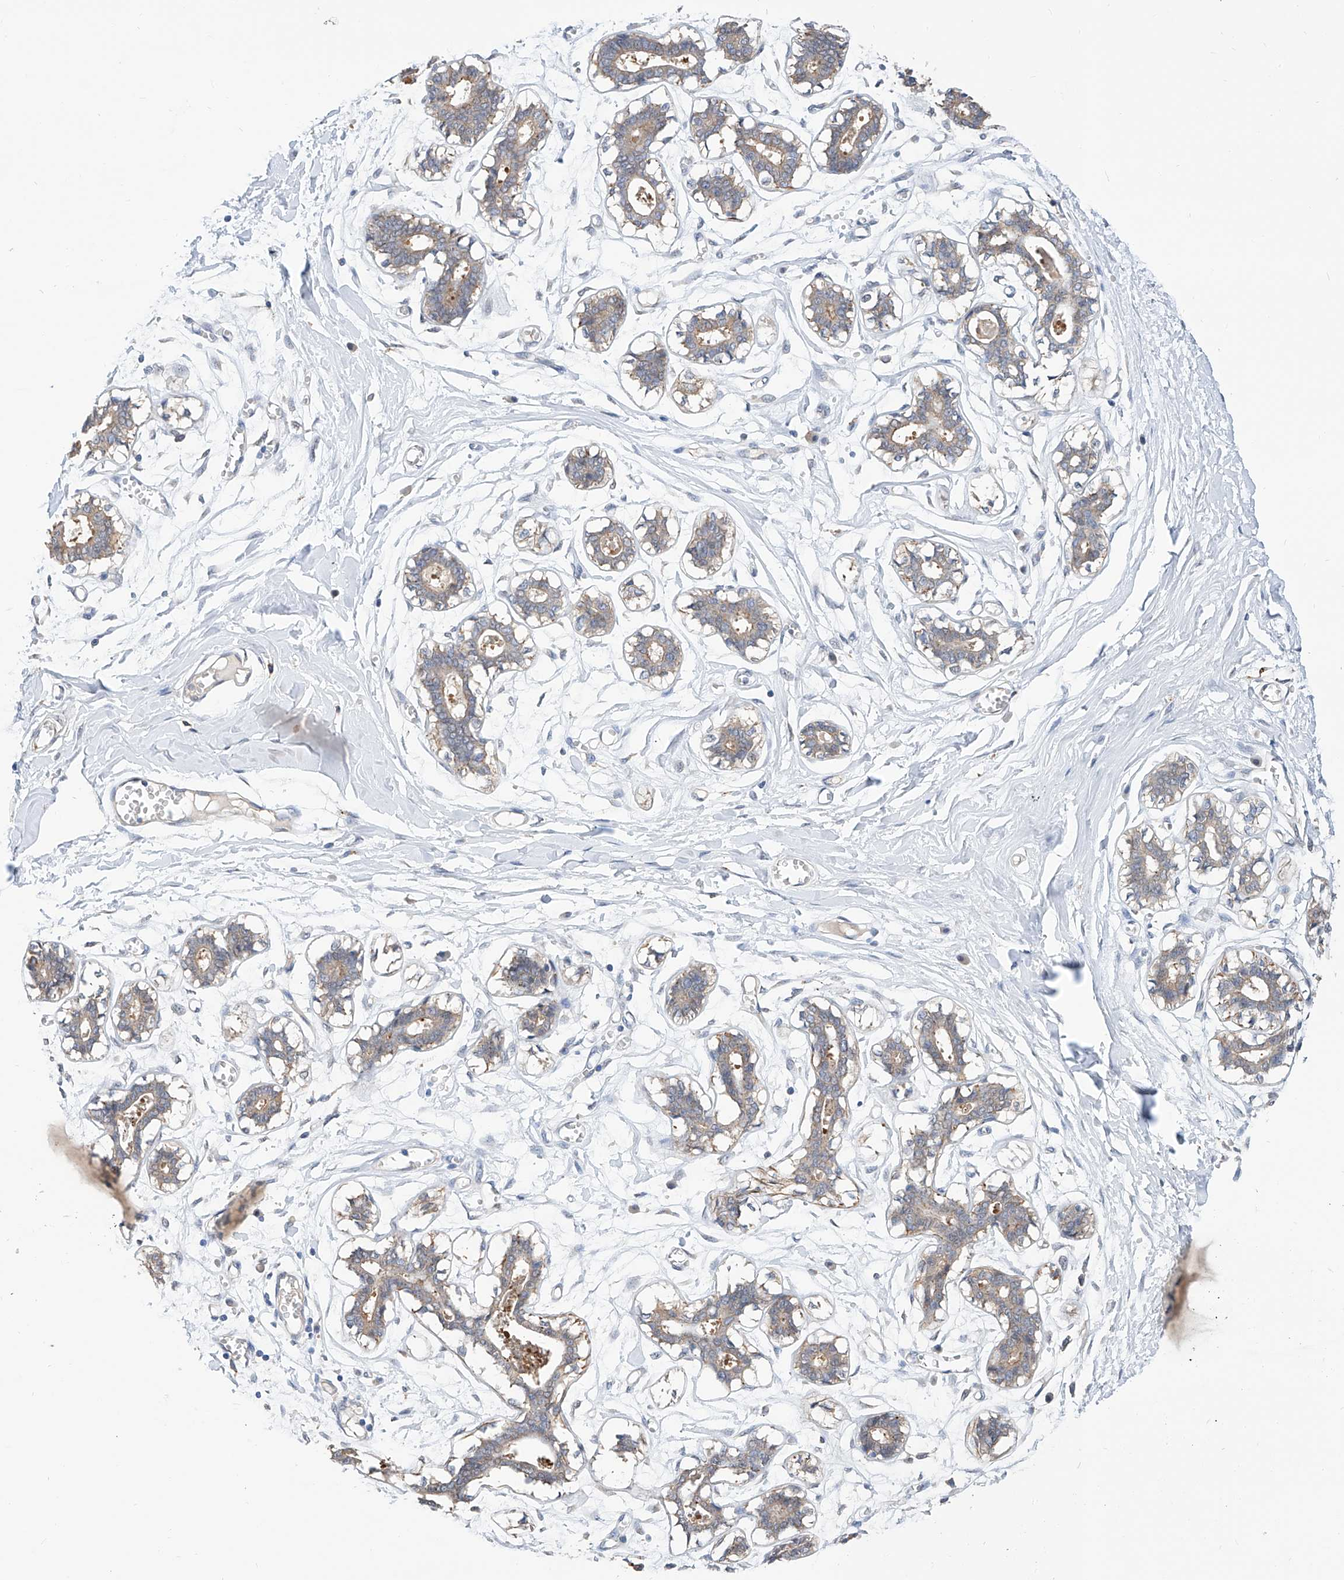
{"staining": {"intensity": "negative", "quantity": "none", "location": "none"}, "tissue": "breast", "cell_type": "Adipocytes", "image_type": "normal", "snomed": [{"axis": "morphology", "description": "Normal tissue, NOS"}, {"axis": "topography", "description": "Breast"}], "caption": "Adipocytes are negative for brown protein staining in benign breast.", "gene": "MAGEE2", "patient": {"sex": "female", "age": 27}}